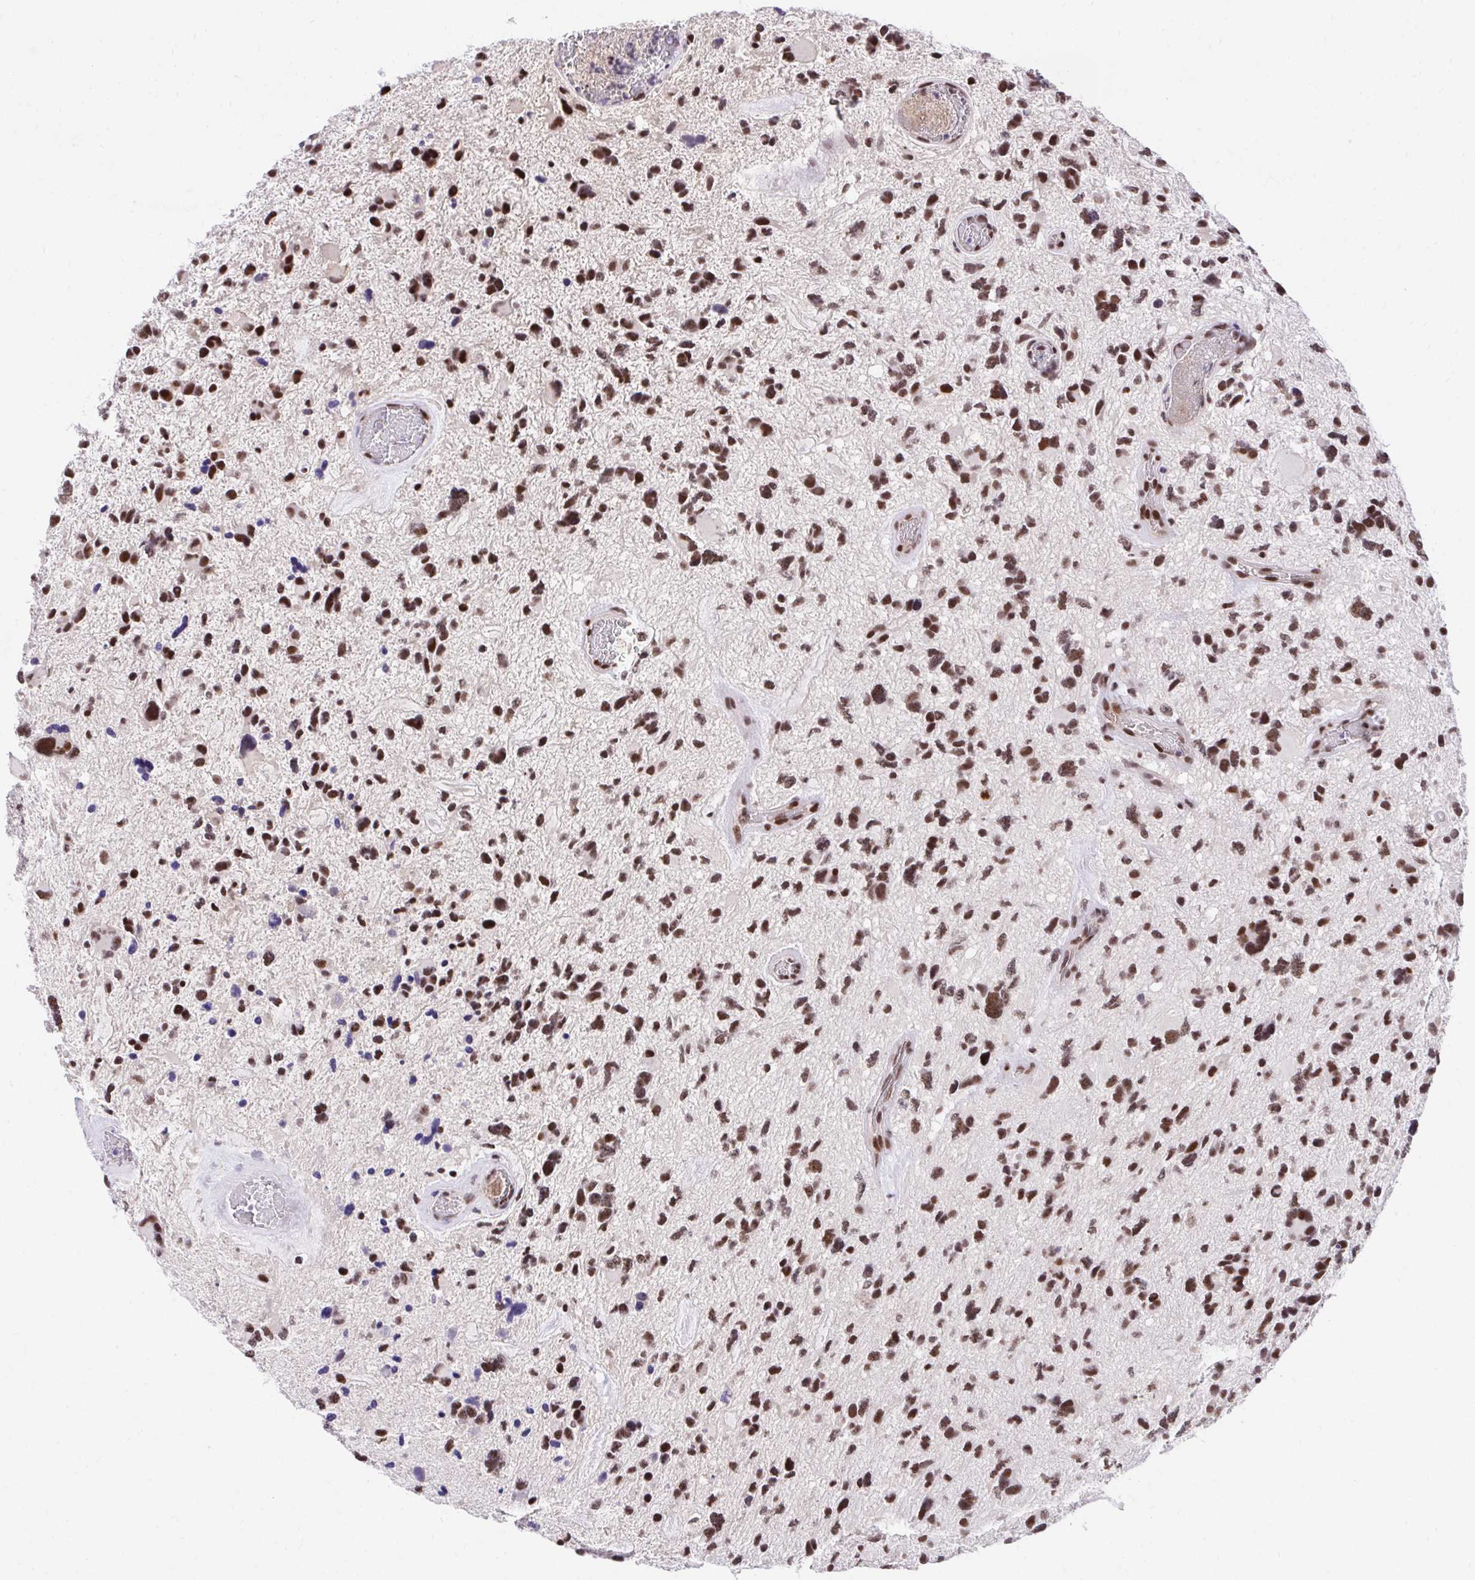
{"staining": {"intensity": "moderate", "quantity": ">75%", "location": "nuclear"}, "tissue": "glioma", "cell_type": "Tumor cells", "image_type": "cancer", "snomed": [{"axis": "morphology", "description": "Glioma, malignant, High grade"}, {"axis": "topography", "description": "Brain"}], "caption": "IHC of high-grade glioma (malignant) shows medium levels of moderate nuclear positivity in approximately >75% of tumor cells.", "gene": "SYNE4", "patient": {"sex": "female", "age": 11}}